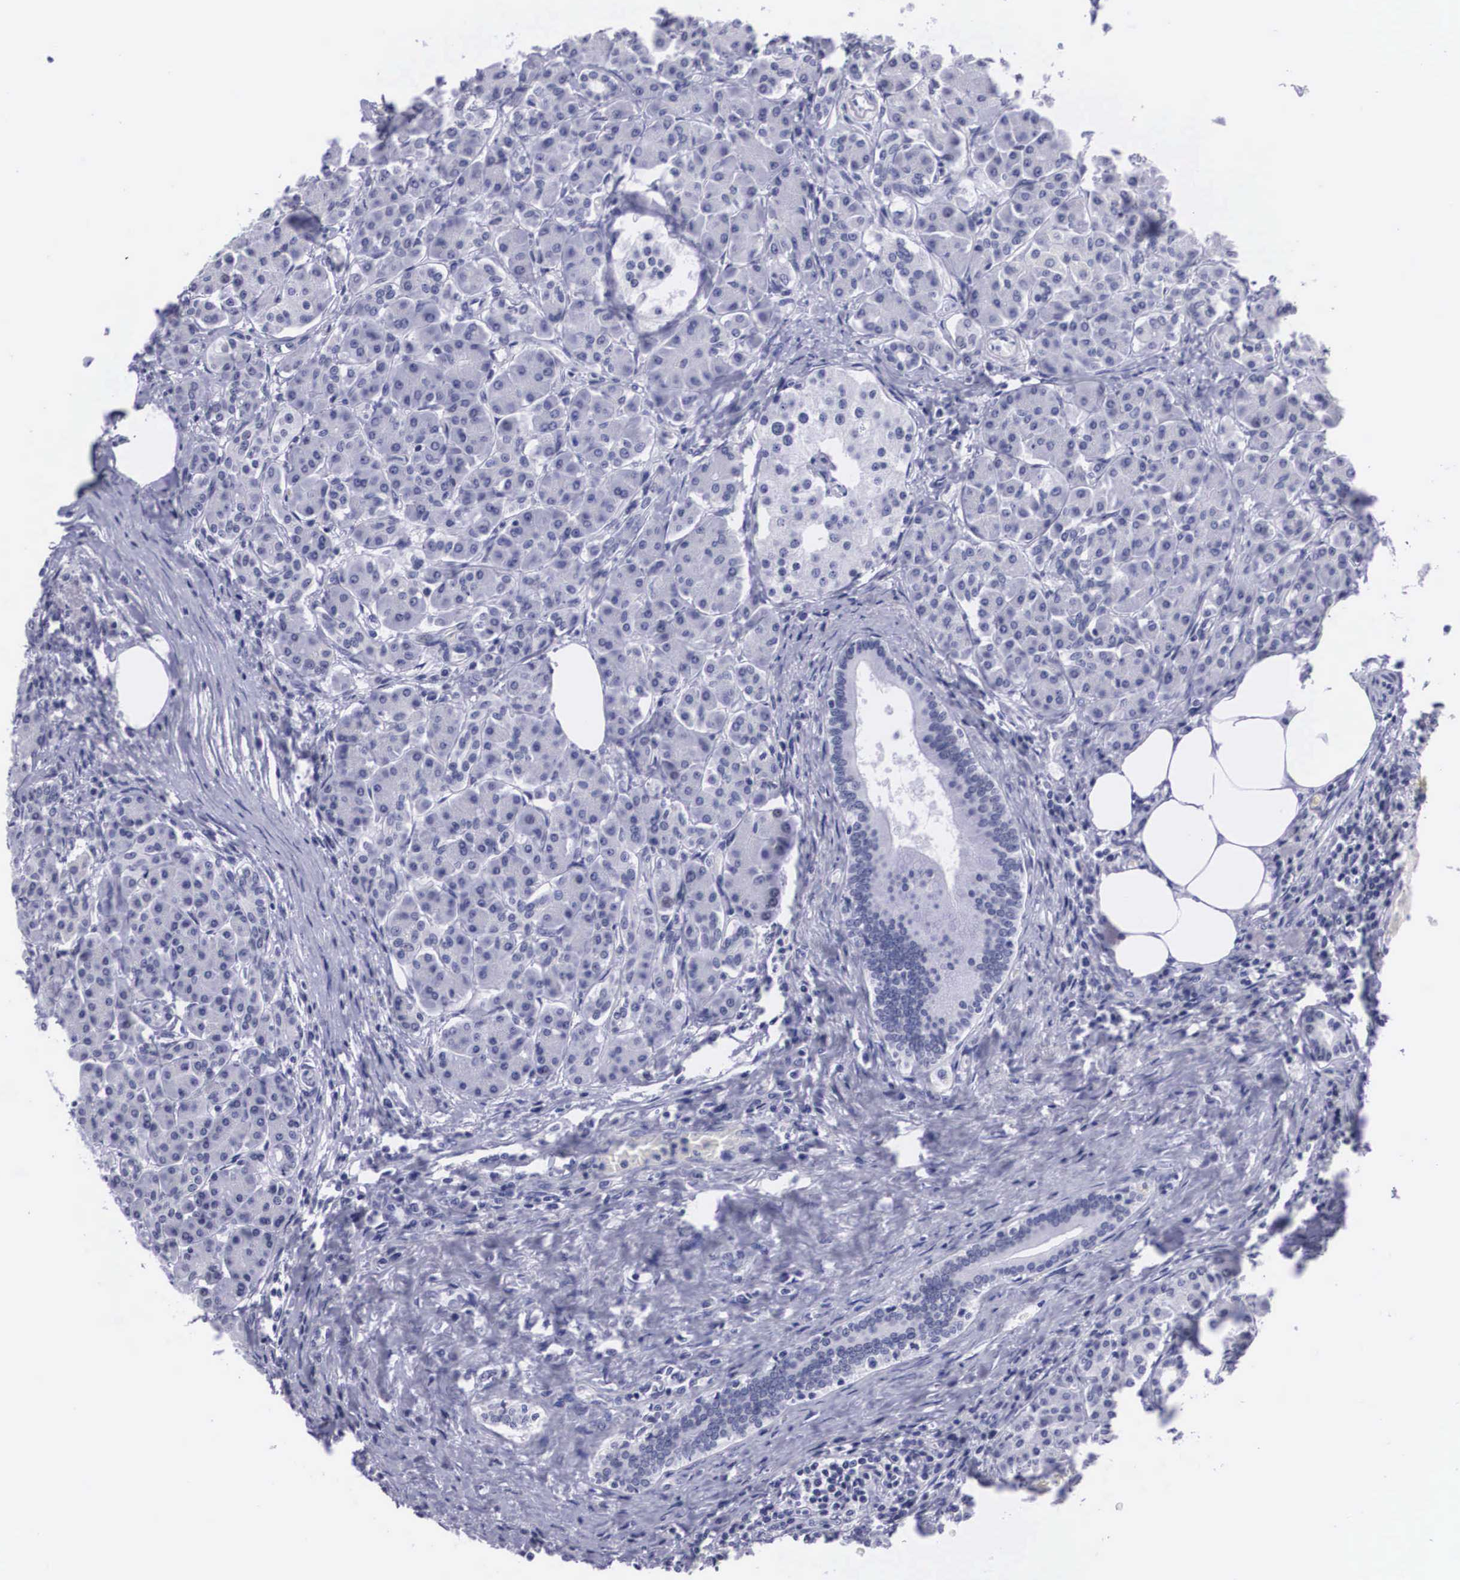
{"staining": {"intensity": "negative", "quantity": "none", "location": "none"}, "tissue": "pancreas", "cell_type": "Exocrine glandular cells", "image_type": "normal", "snomed": [{"axis": "morphology", "description": "Normal tissue, NOS"}, {"axis": "topography", "description": "Pancreas"}], "caption": "Protein analysis of benign pancreas exhibits no significant expression in exocrine glandular cells.", "gene": "C22orf31", "patient": {"sex": "female", "age": 73}}